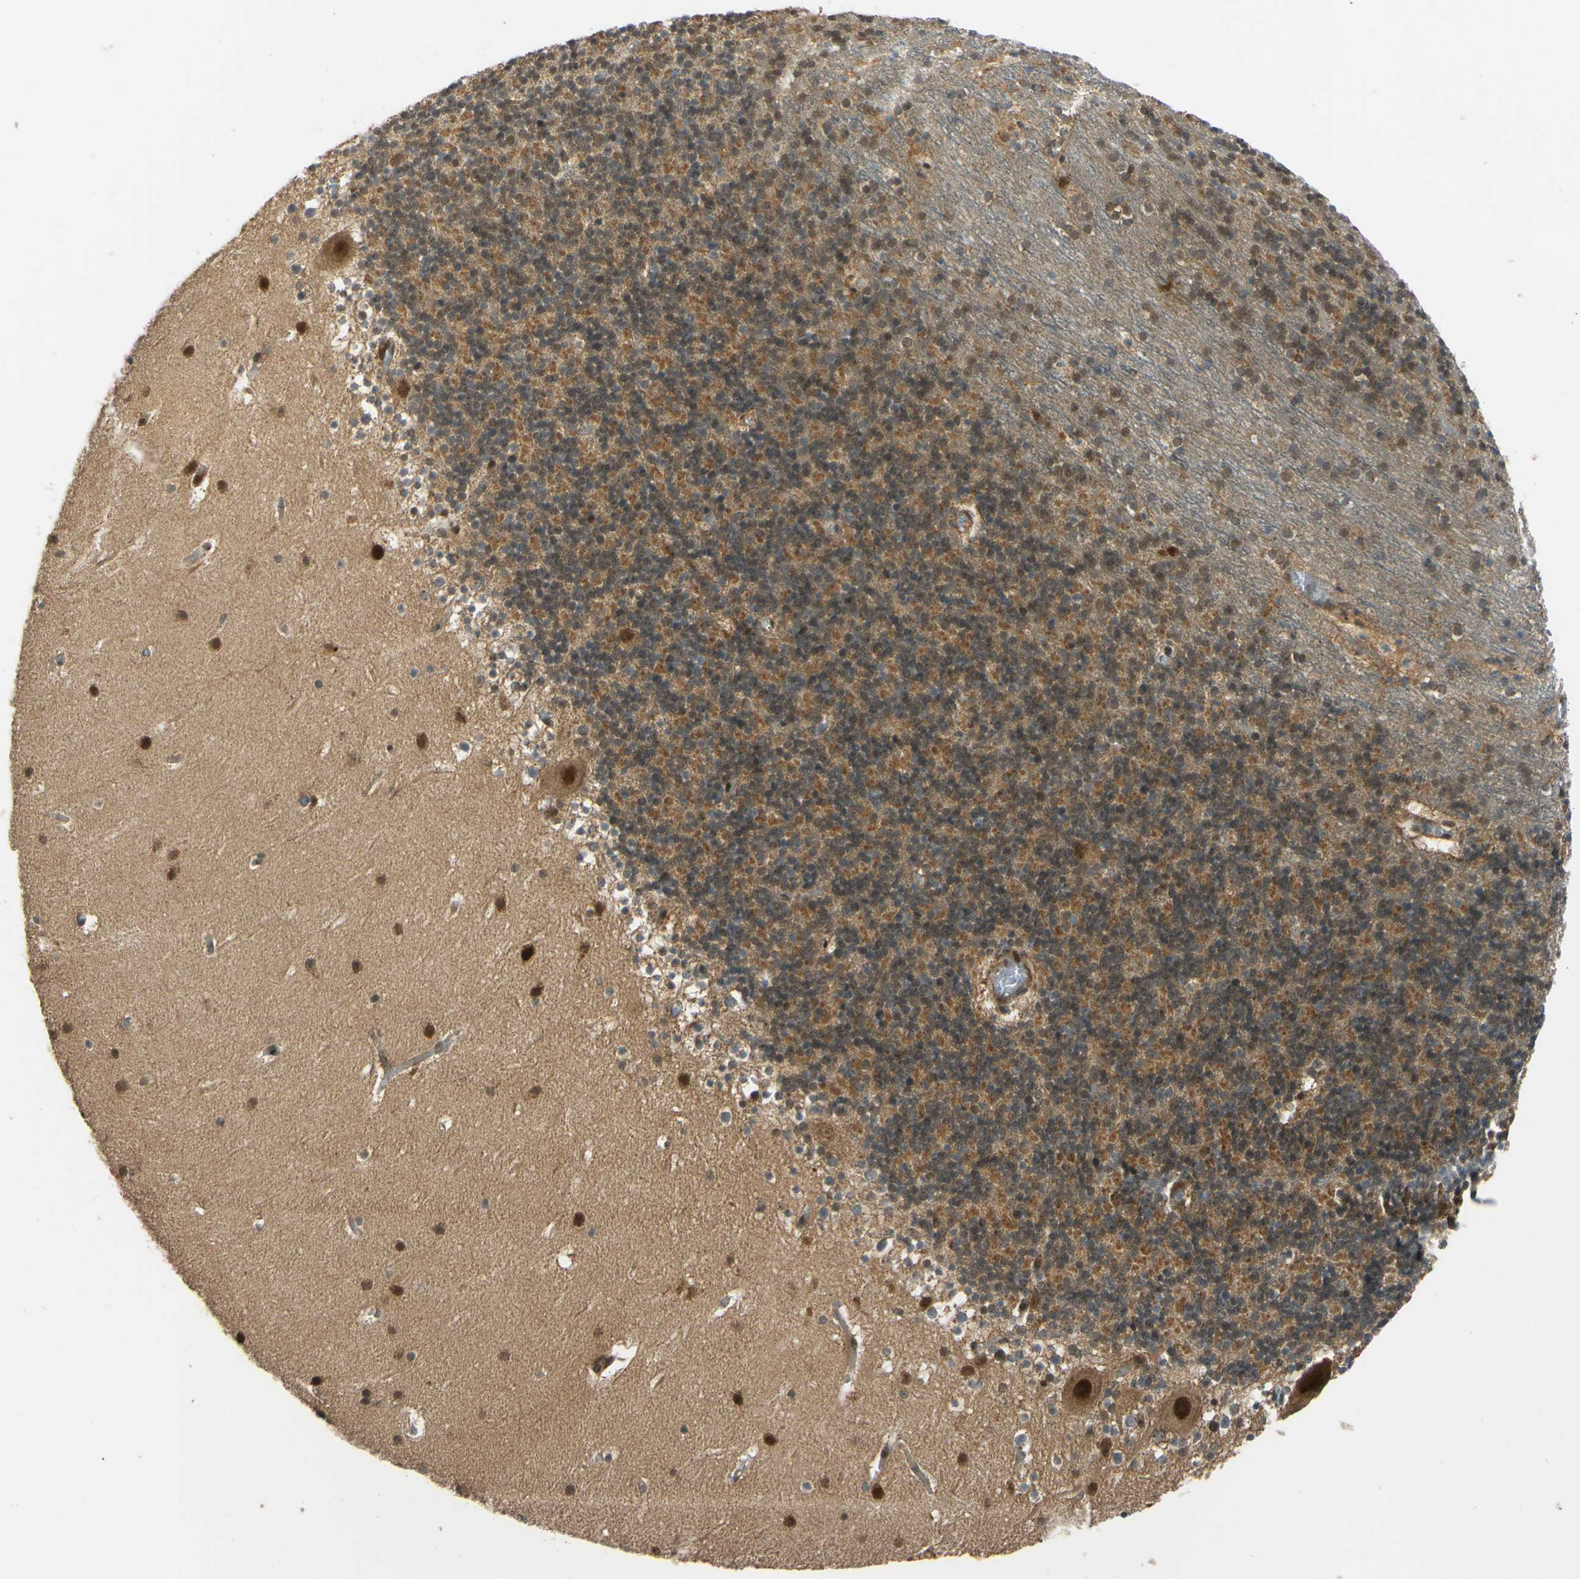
{"staining": {"intensity": "moderate", "quantity": ">75%", "location": "cytoplasmic/membranous"}, "tissue": "cerebellum", "cell_type": "Cells in granular layer", "image_type": "normal", "snomed": [{"axis": "morphology", "description": "Normal tissue, NOS"}, {"axis": "topography", "description": "Cerebellum"}], "caption": "Immunohistochemistry (IHC) of benign human cerebellum reveals medium levels of moderate cytoplasmic/membranous expression in about >75% of cells in granular layer.", "gene": "ABCC8", "patient": {"sex": "male", "age": 45}}